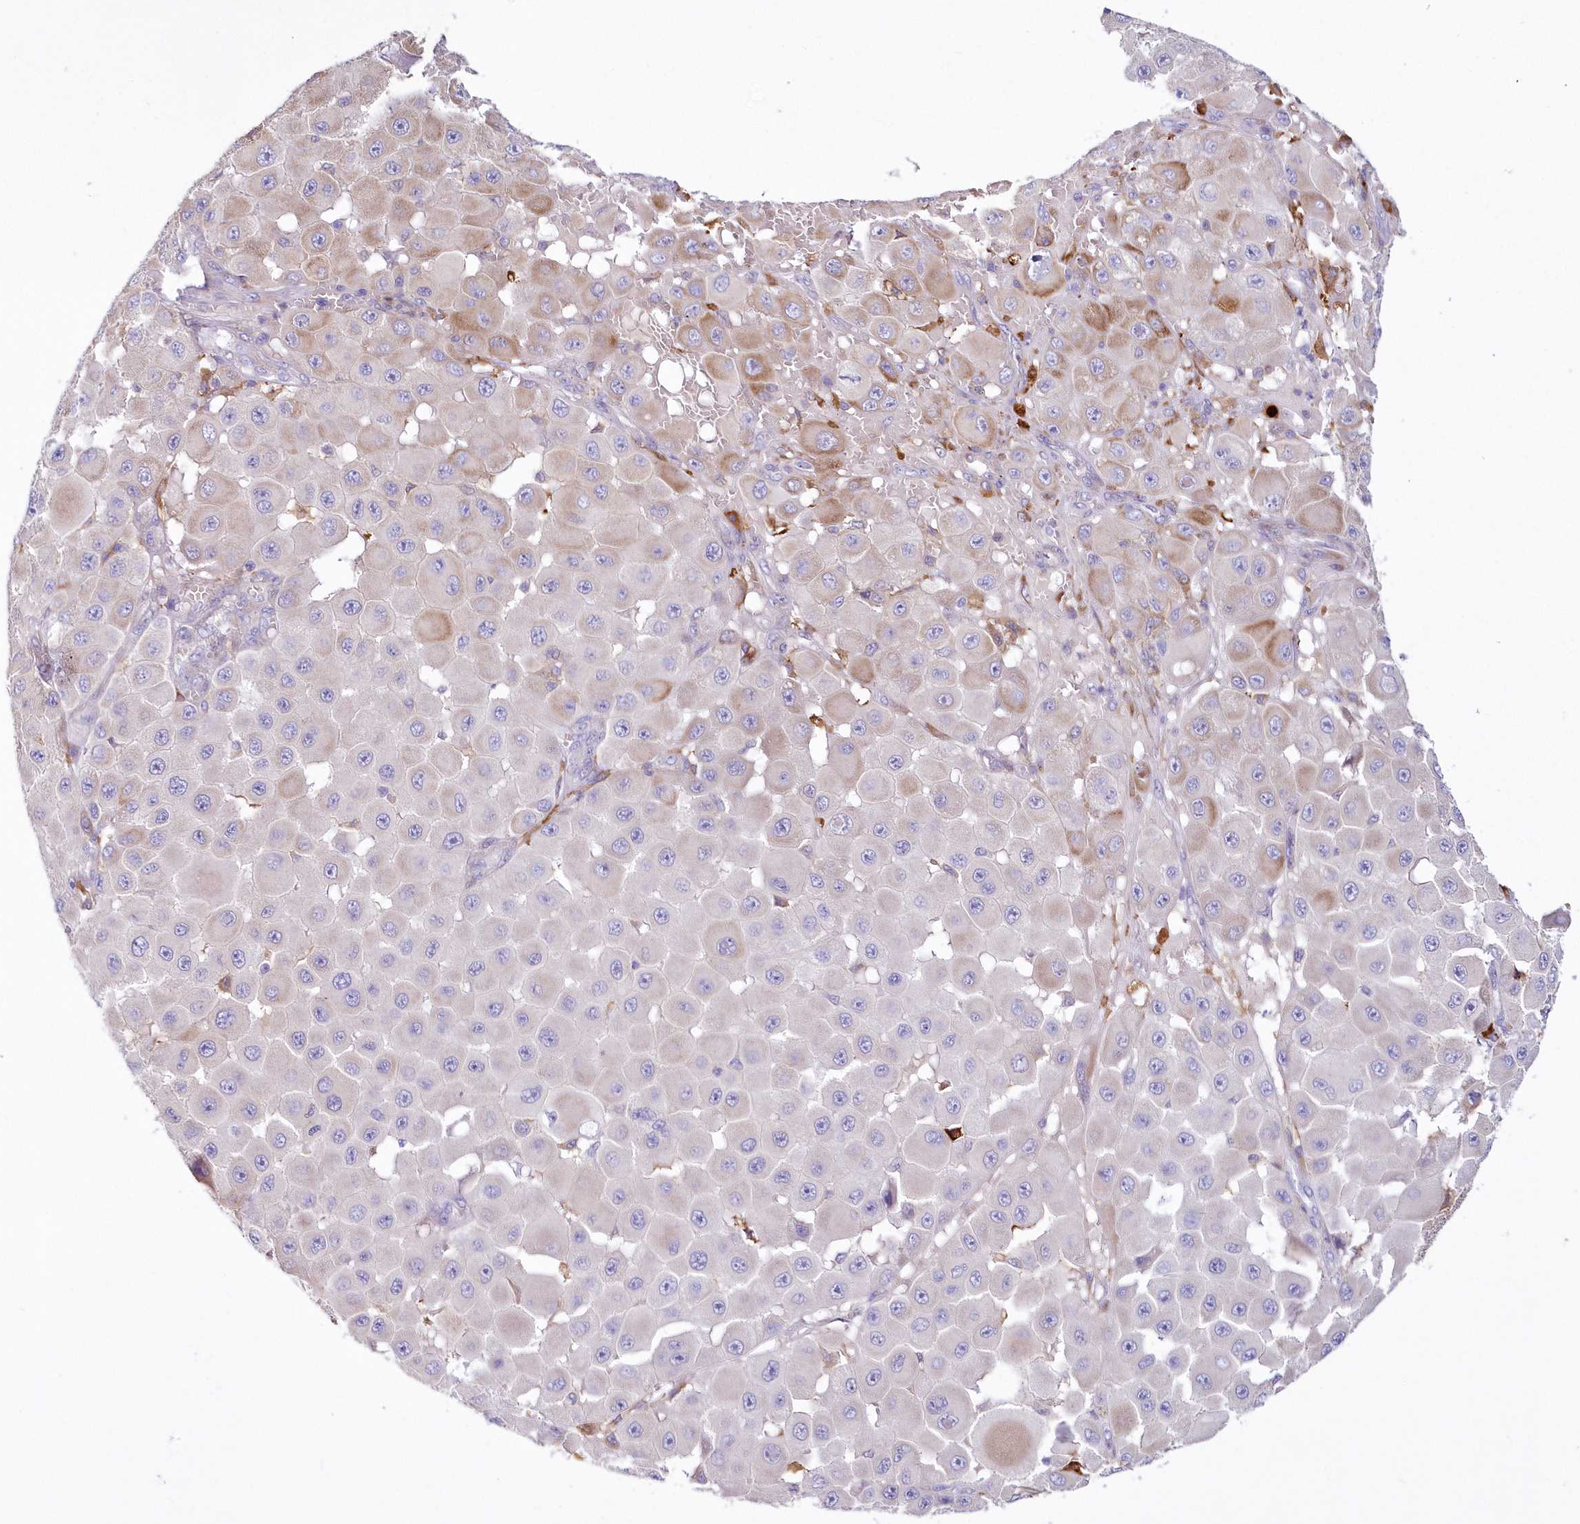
{"staining": {"intensity": "moderate", "quantity": "25%-75%", "location": "cytoplasmic/membranous"}, "tissue": "melanoma", "cell_type": "Tumor cells", "image_type": "cancer", "snomed": [{"axis": "morphology", "description": "Malignant melanoma, NOS"}, {"axis": "topography", "description": "Skin"}], "caption": "Malignant melanoma was stained to show a protein in brown. There is medium levels of moderate cytoplasmic/membranous staining in approximately 25%-75% of tumor cells.", "gene": "ARFGEF3", "patient": {"sex": "female", "age": 81}}